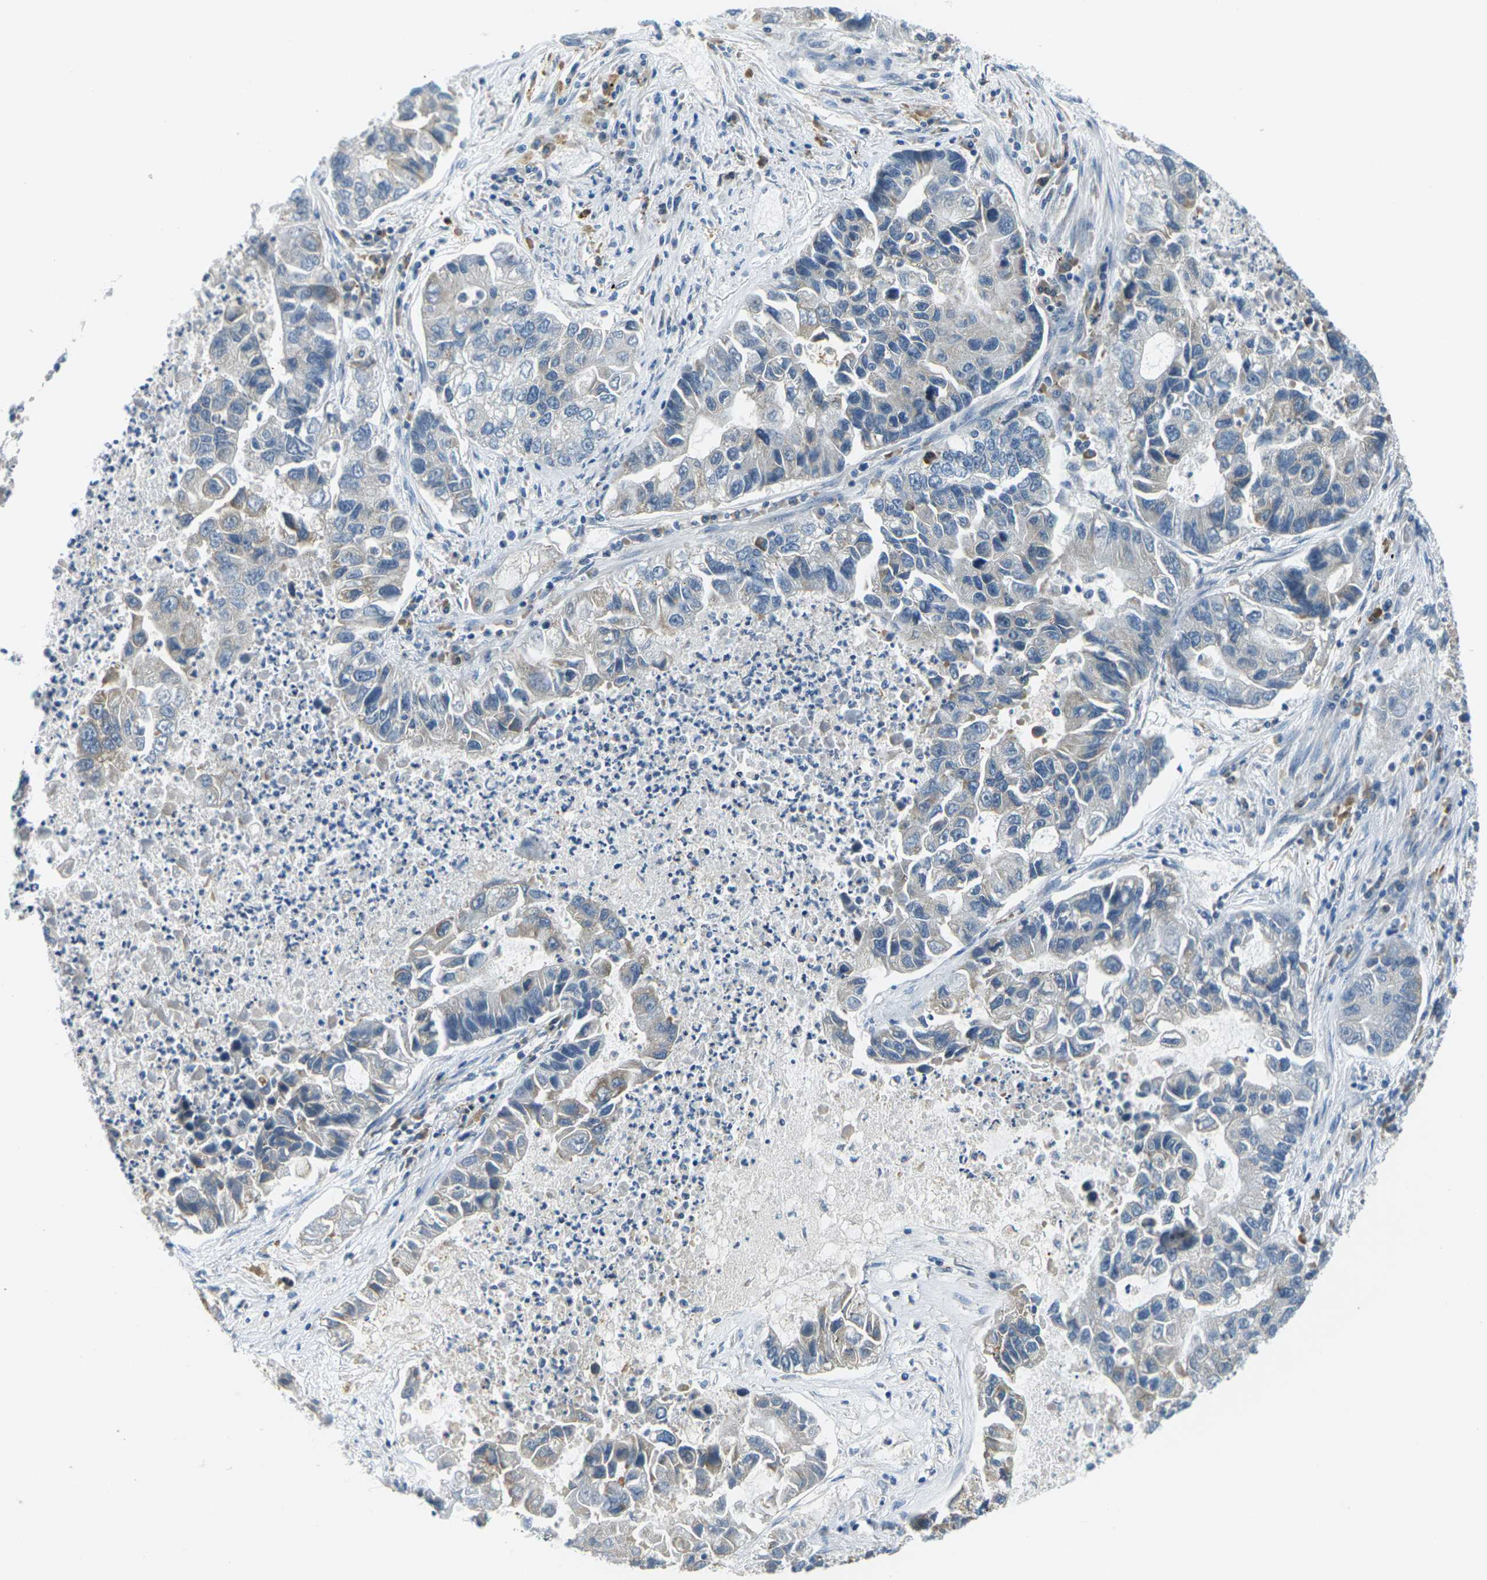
{"staining": {"intensity": "negative", "quantity": "none", "location": "none"}, "tissue": "lung cancer", "cell_type": "Tumor cells", "image_type": "cancer", "snomed": [{"axis": "morphology", "description": "Adenocarcinoma, NOS"}, {"axis": "topography", "description": "Lung"}], "caption": "The histopathology image exhibits no staining of tumor cells in lung cancer (adenocarcinoma).", "gene": "SLC13A3", "patient": {"sex": "female", "age": 51}}